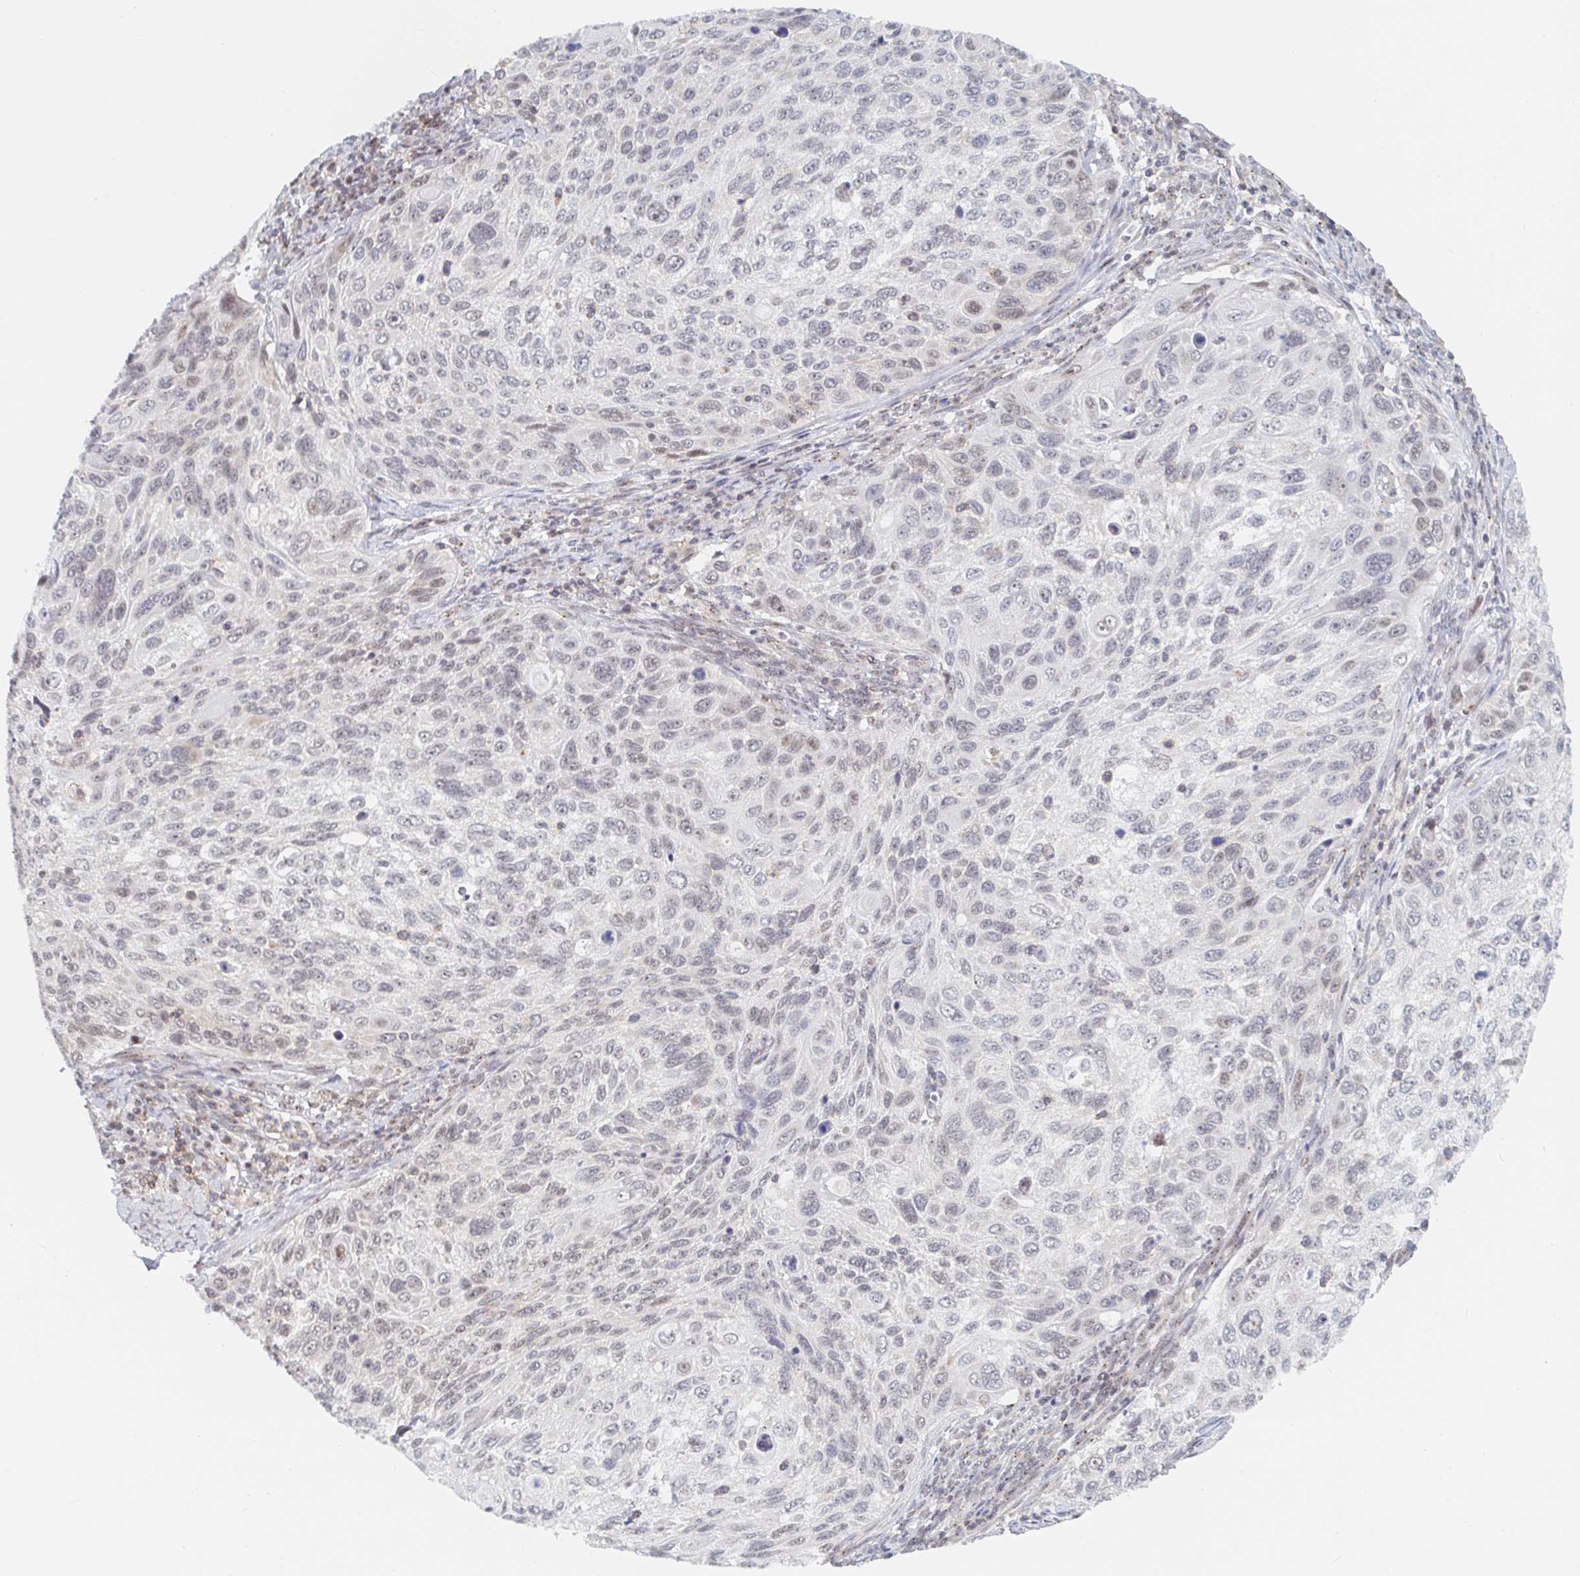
{"staining": {"intensity": "weak", "quantity": "<25%", "location": "nuclear"}, "tissue": "cervical cancer", "cell_type": "Tumor cells", "image_type": "cancer", "snomed": [{"axis": "morphology", "description": "Squamous cell carcinoma, NOS"}, {"axis": "topography", "description": "Cervix"}], "caption": "The photomicrograph reveals no staining of tumor cells in cervical squamous cell carcinoma.", "gene": "CHD2", "patient": {"sex": "female", "age": 70}}